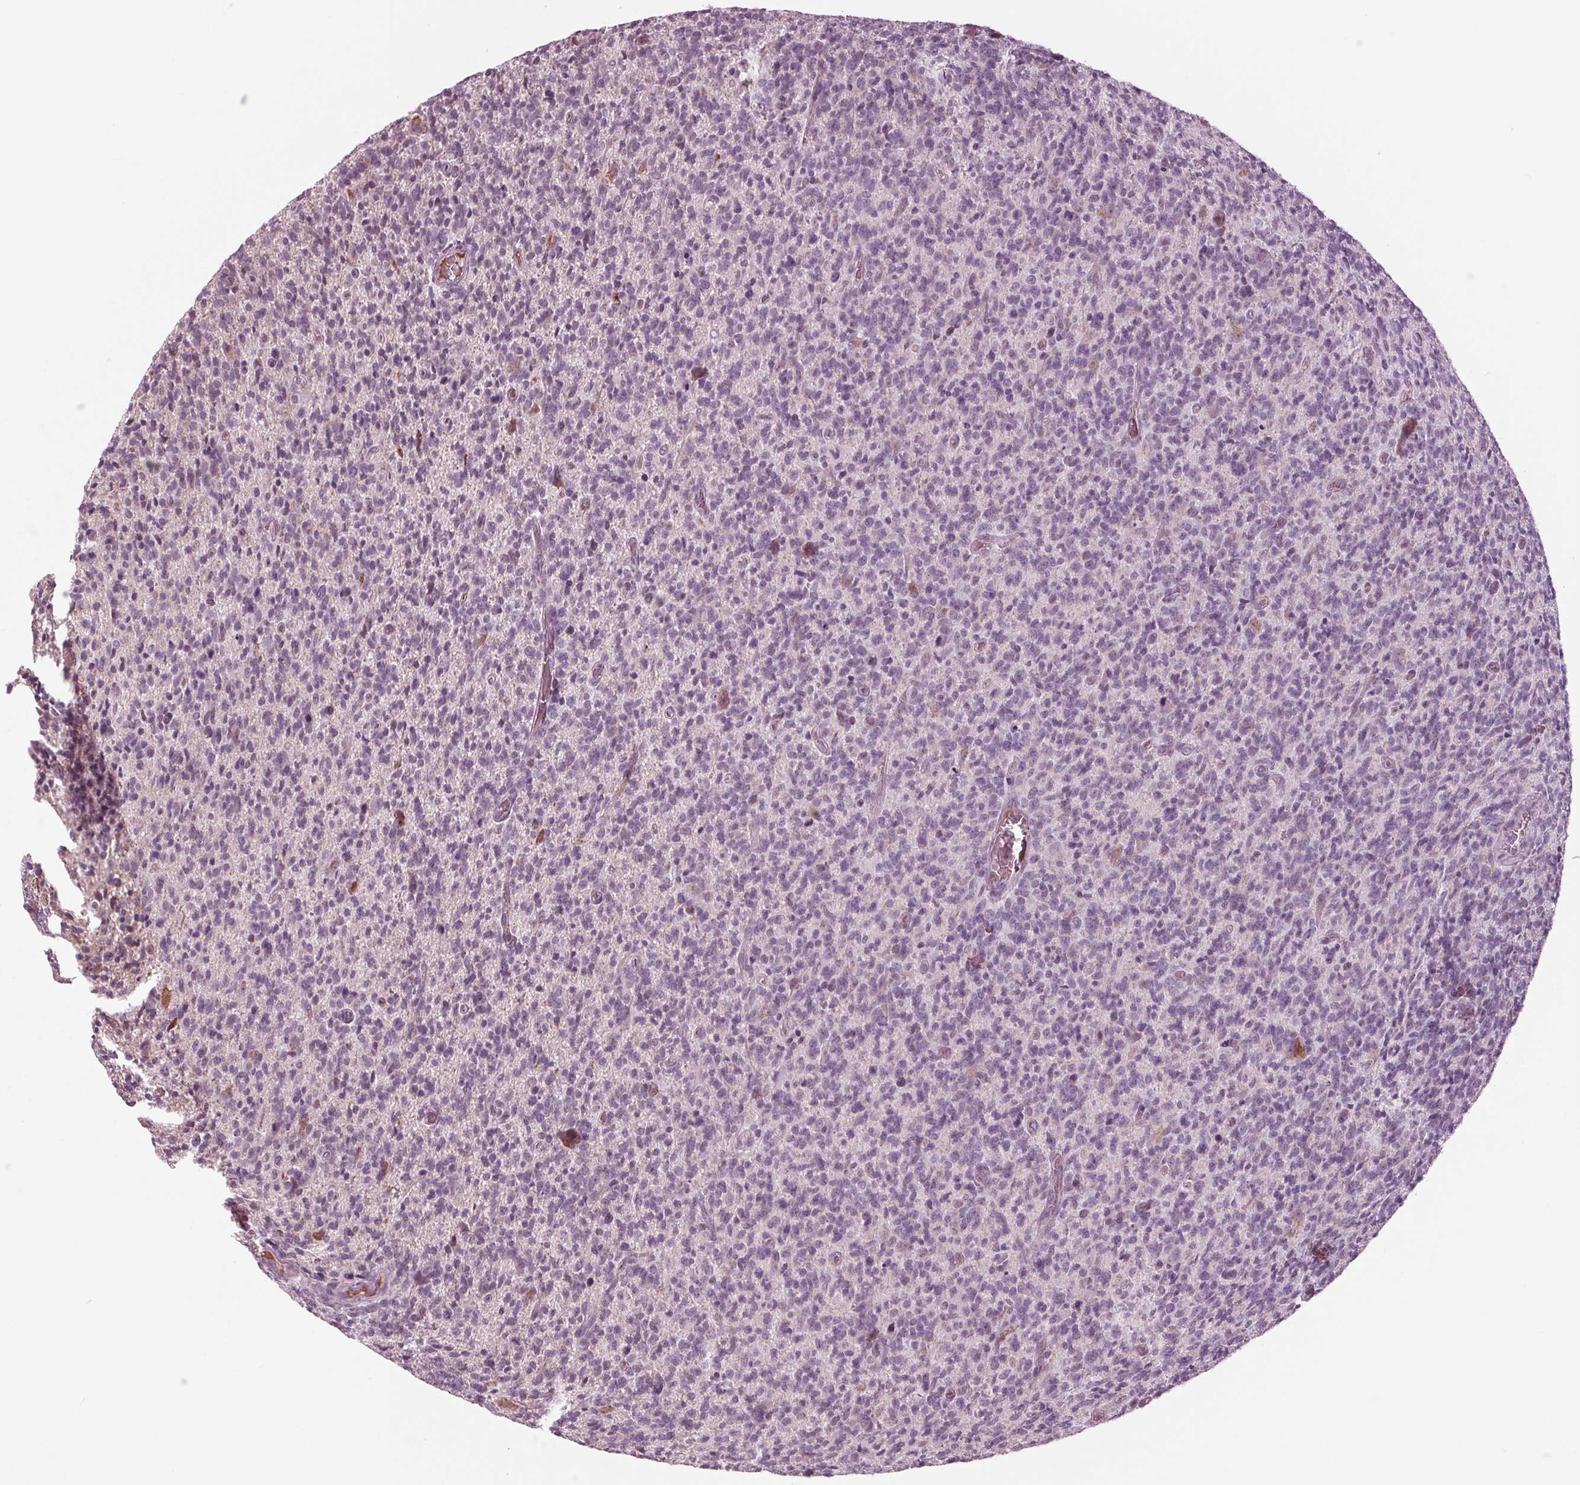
{"staining": {"intensity": "negative", "quantity": "none", "location": "none"}, "tissue": "glioma", "cell_type": "Tumor cells", "image_type": "cancer", "snomed": [{"axis": "morphology", "description": "Glioma, malignant, High grade"}, {"axis": "topography", "description": "Brain"}], "caption": "Immunohistochemistry (IHC) of human malignant high-grade glioma demonstrates no staining in tumor cells. (DAB immunohistochemistry (IHC) visualized using brightfield microscopy, high magnification).", "gene": "CLN6", "patient": {"sex": "male", "age": 76}}